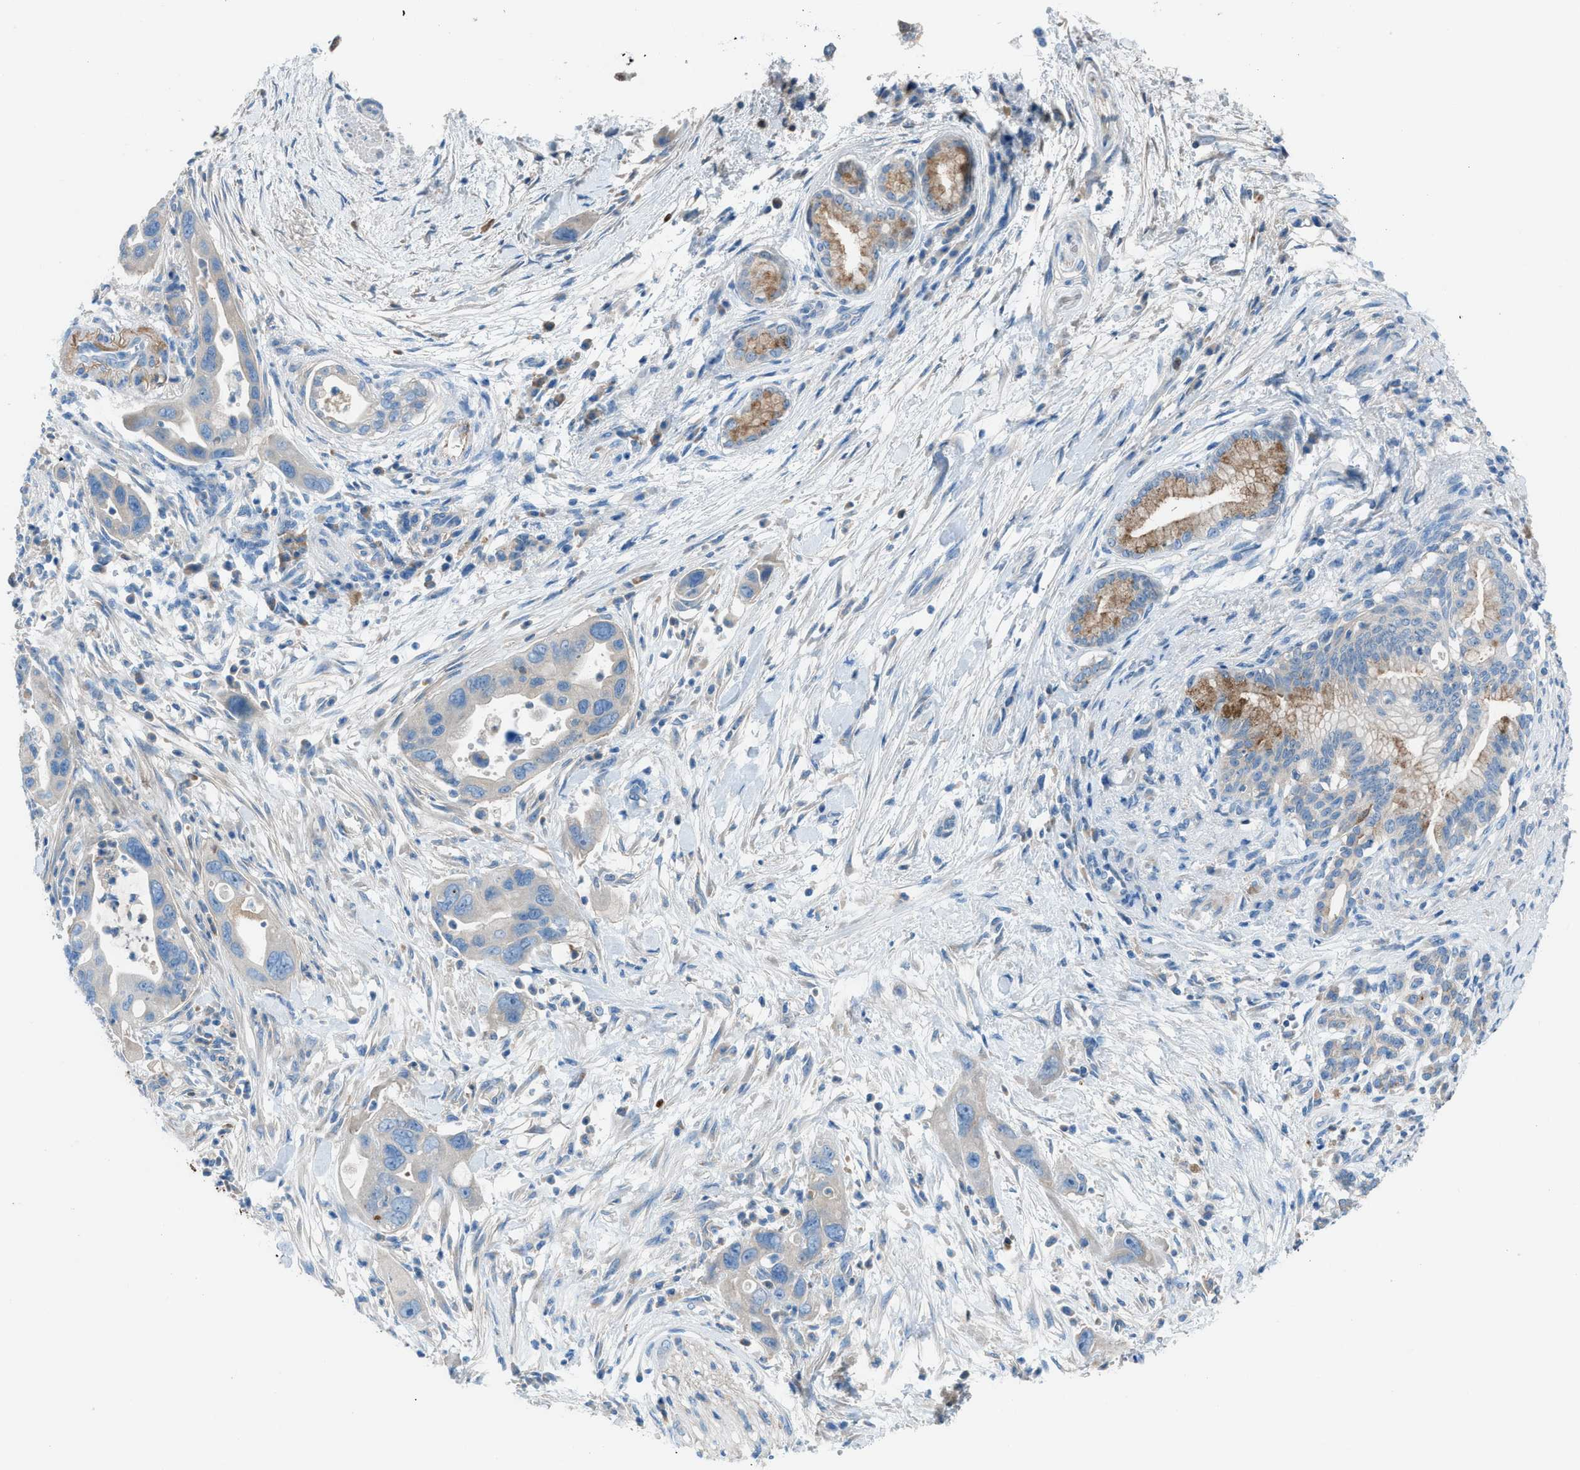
{"staining": {"intensity": "negative", "quantity": "none", "location": "none"}, "tissue": "pancreatic cancer", "cell_type": "Tumor cells", "image_type": "cancer", "snomed": [{"axis": "morphology", "description": "Normal tissue, NOS"}, {"axis": "morphology", "description": "Adenocarcinoma, NOS"}, {"axis": "topography", "description": "Pancreas"}], "caption": "Immunohistochemistry (IHC) micrograph of human pancreatic cancer stained for a protein (brown), which exhibits no staining in tumor cells.", "gene": "C5AR2", "patient": {"sex": "female", "age": 71}}